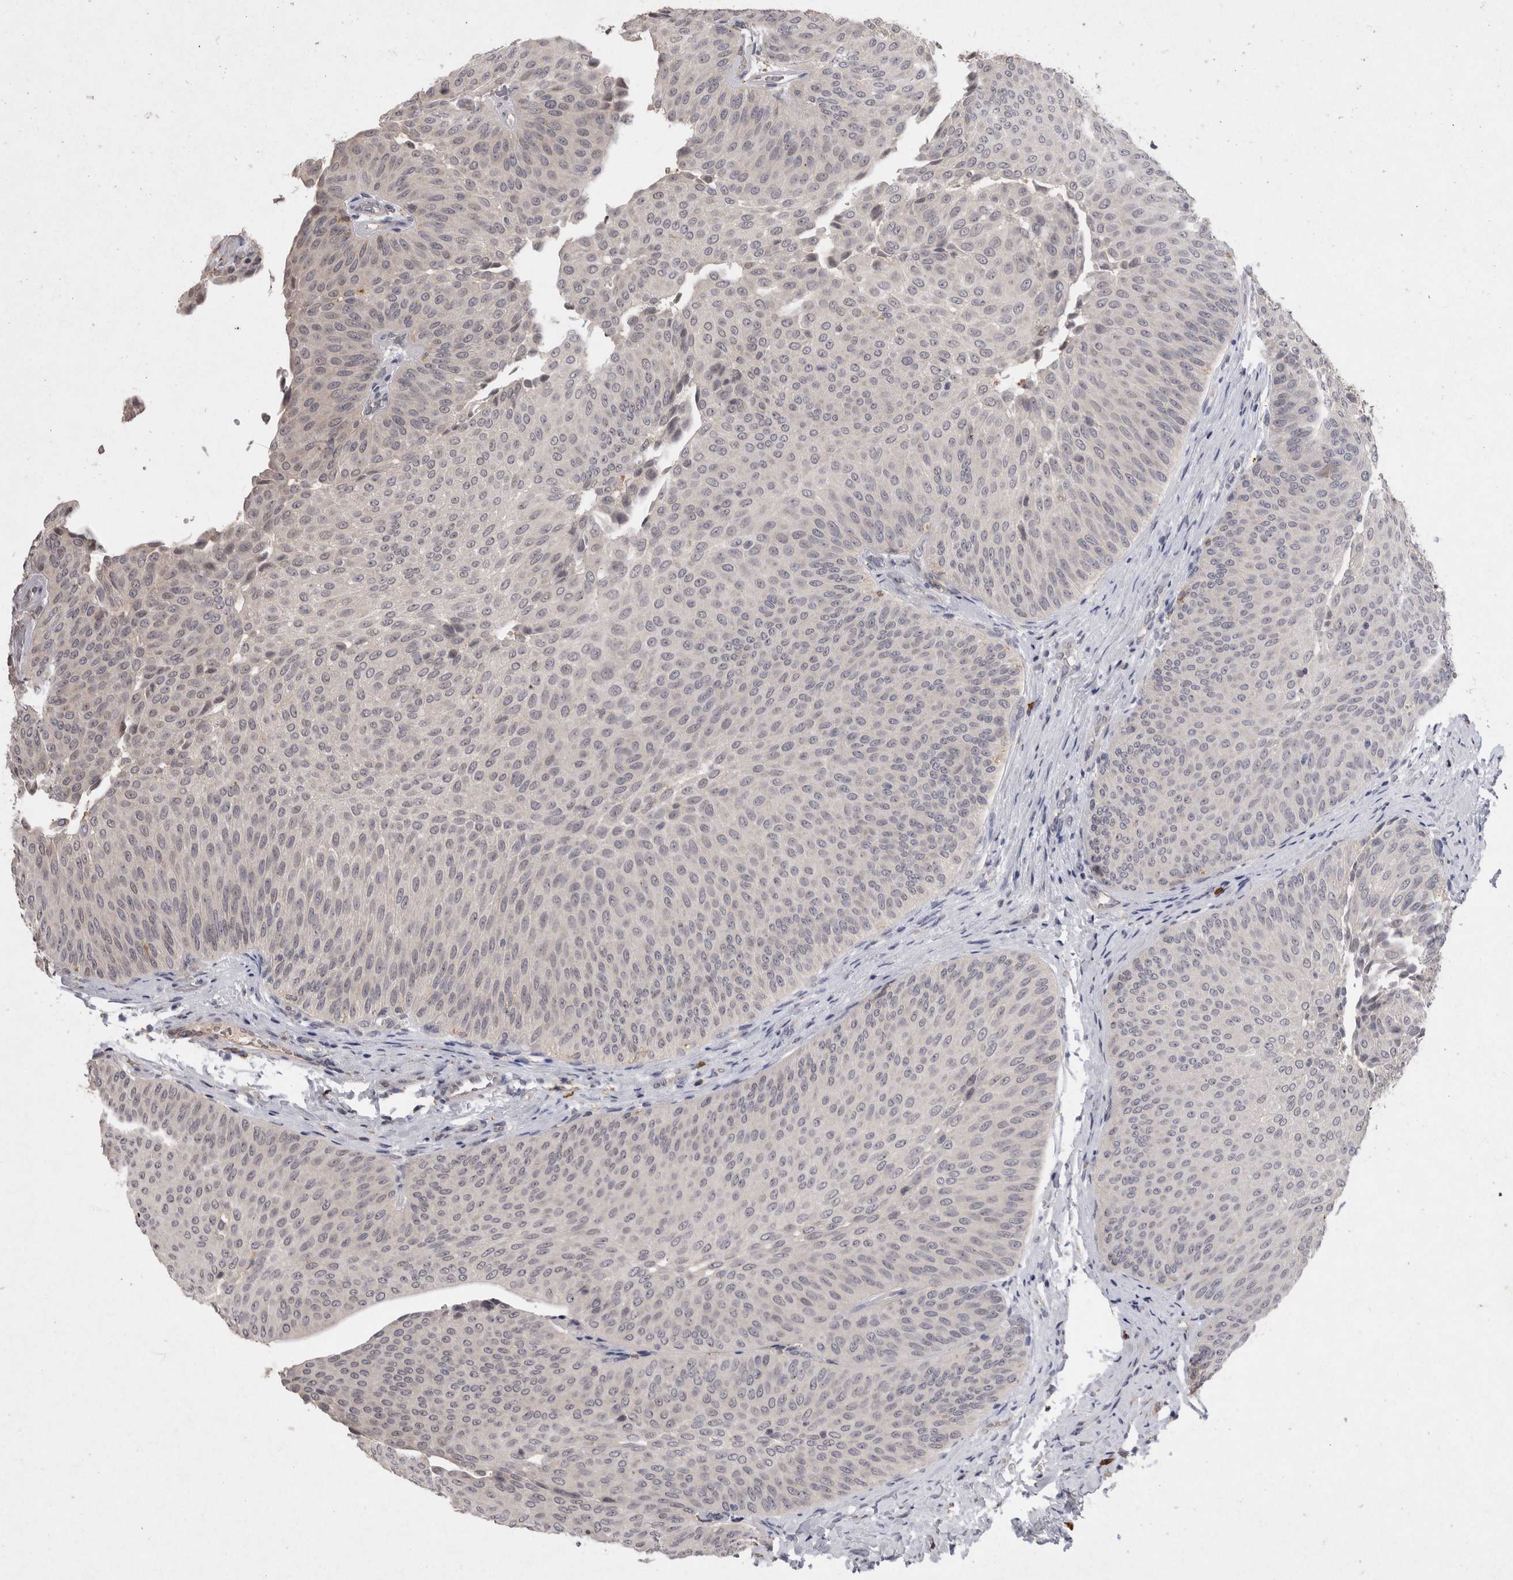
{"staining": {"intensity": "negative", "quantity": "none", "location": "none"}, "tissue": "urothelial cancer", "cell_type": "Tumor cells", "image_type": "cancer", "snomed": [{"axis": "morphology", "description": "Urothelial carcinoma, Low grade"}, {"axis": "topography", "description": "Urinary bladder"}], "caption": "Human urothelial cancer stained for a protein using immunohistochemistry shows no expression in tumor cells.", "gene": "VSIG4", "patient": {"sex": "female", "age": 60}}